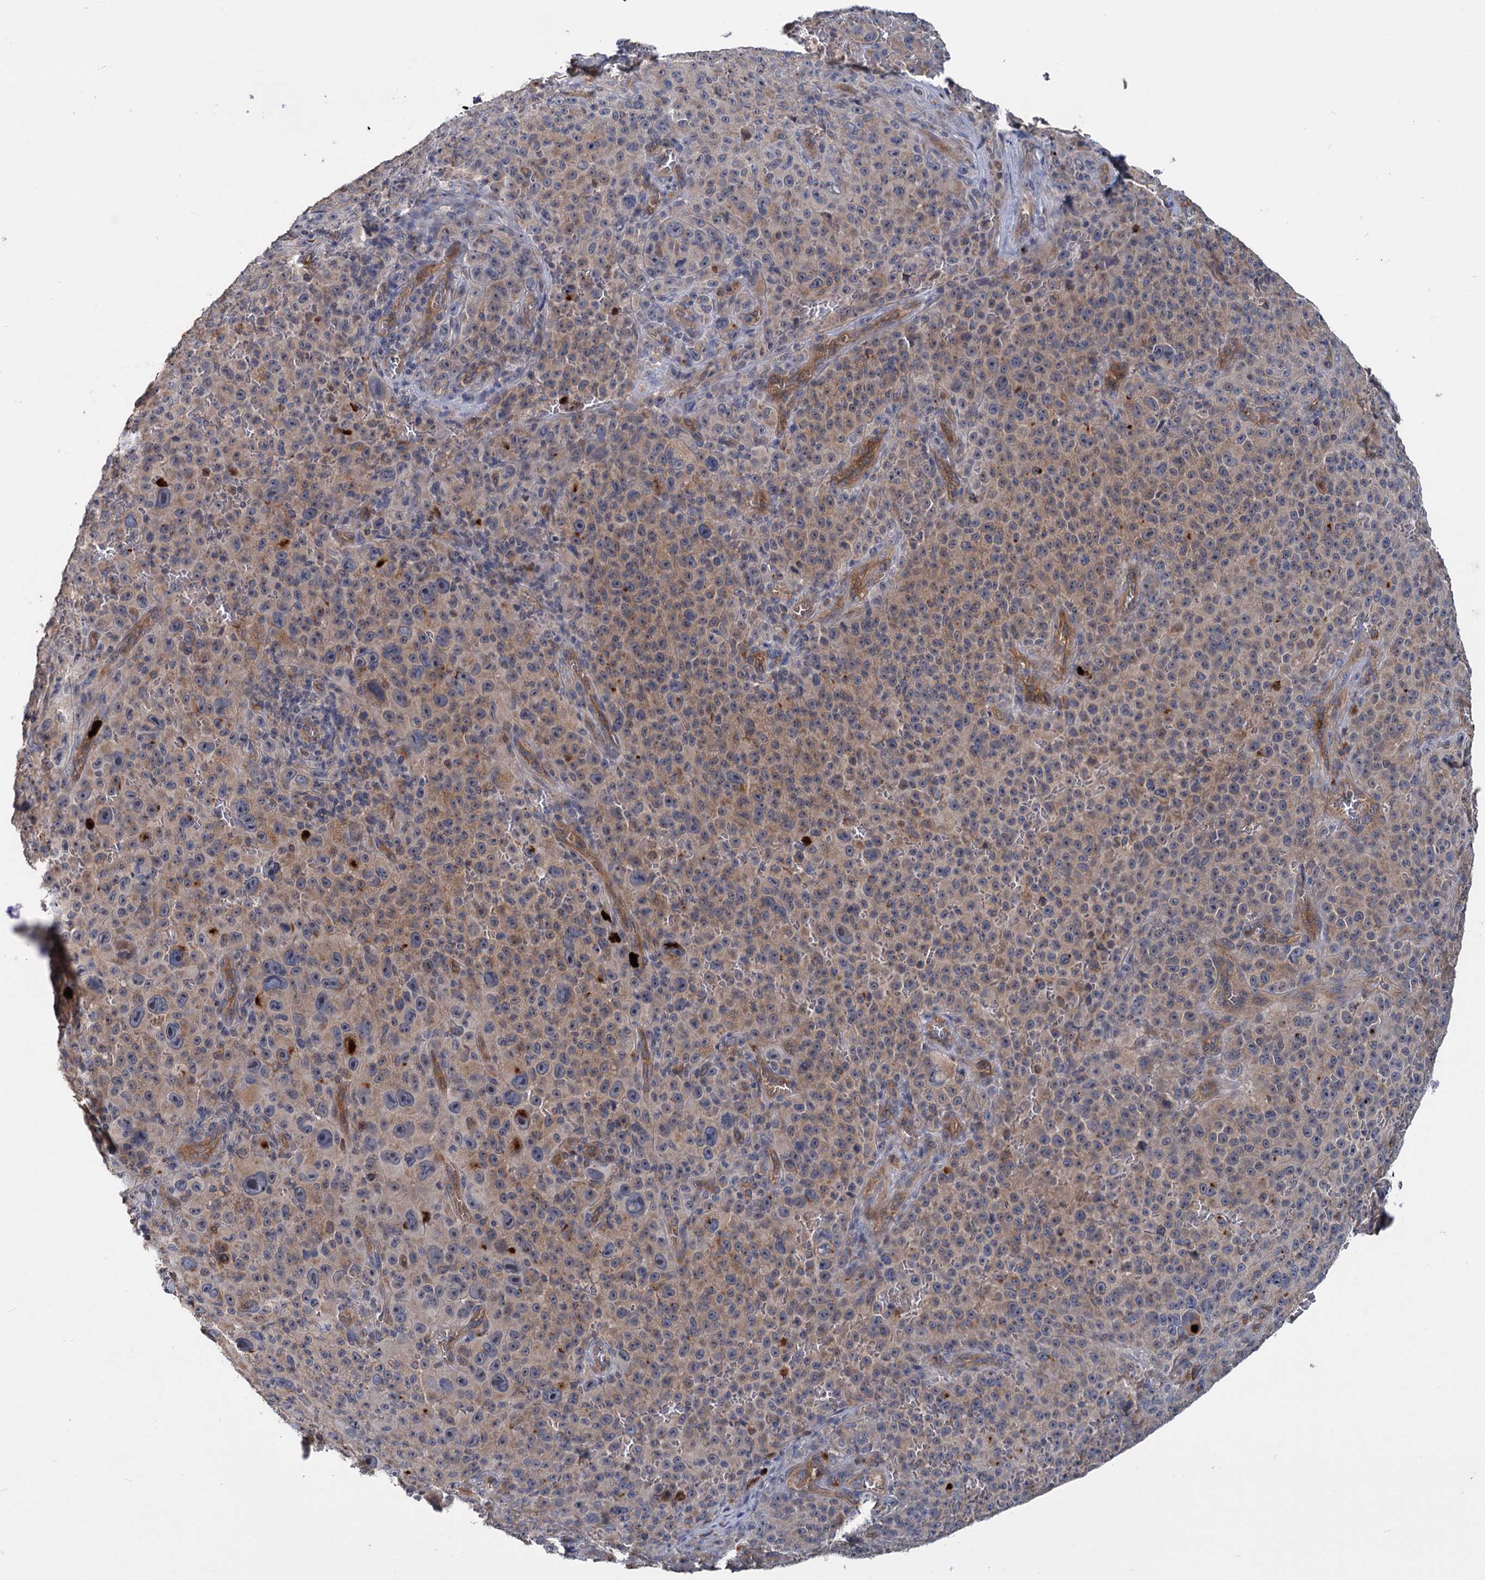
{"staining": {"intensity": "negative", "quantity": "none", "location": "none"}, "tissue": "melanoma", "cell_type": "Tumor cells", "image_type": "cancer", "snomed": [{"axis": "morphology", "description": "Malignant melanoma, NOS"}, {"axis": "topography", "description": "Skin"}], "caption": "High power microscopy photomicrograph of an immunohistochemistry micrograph of melanoma, revealing no significant expression in tumor cells.", "gene": "DYNC2H1", "patient": {"sex": "female", "age": 82}}